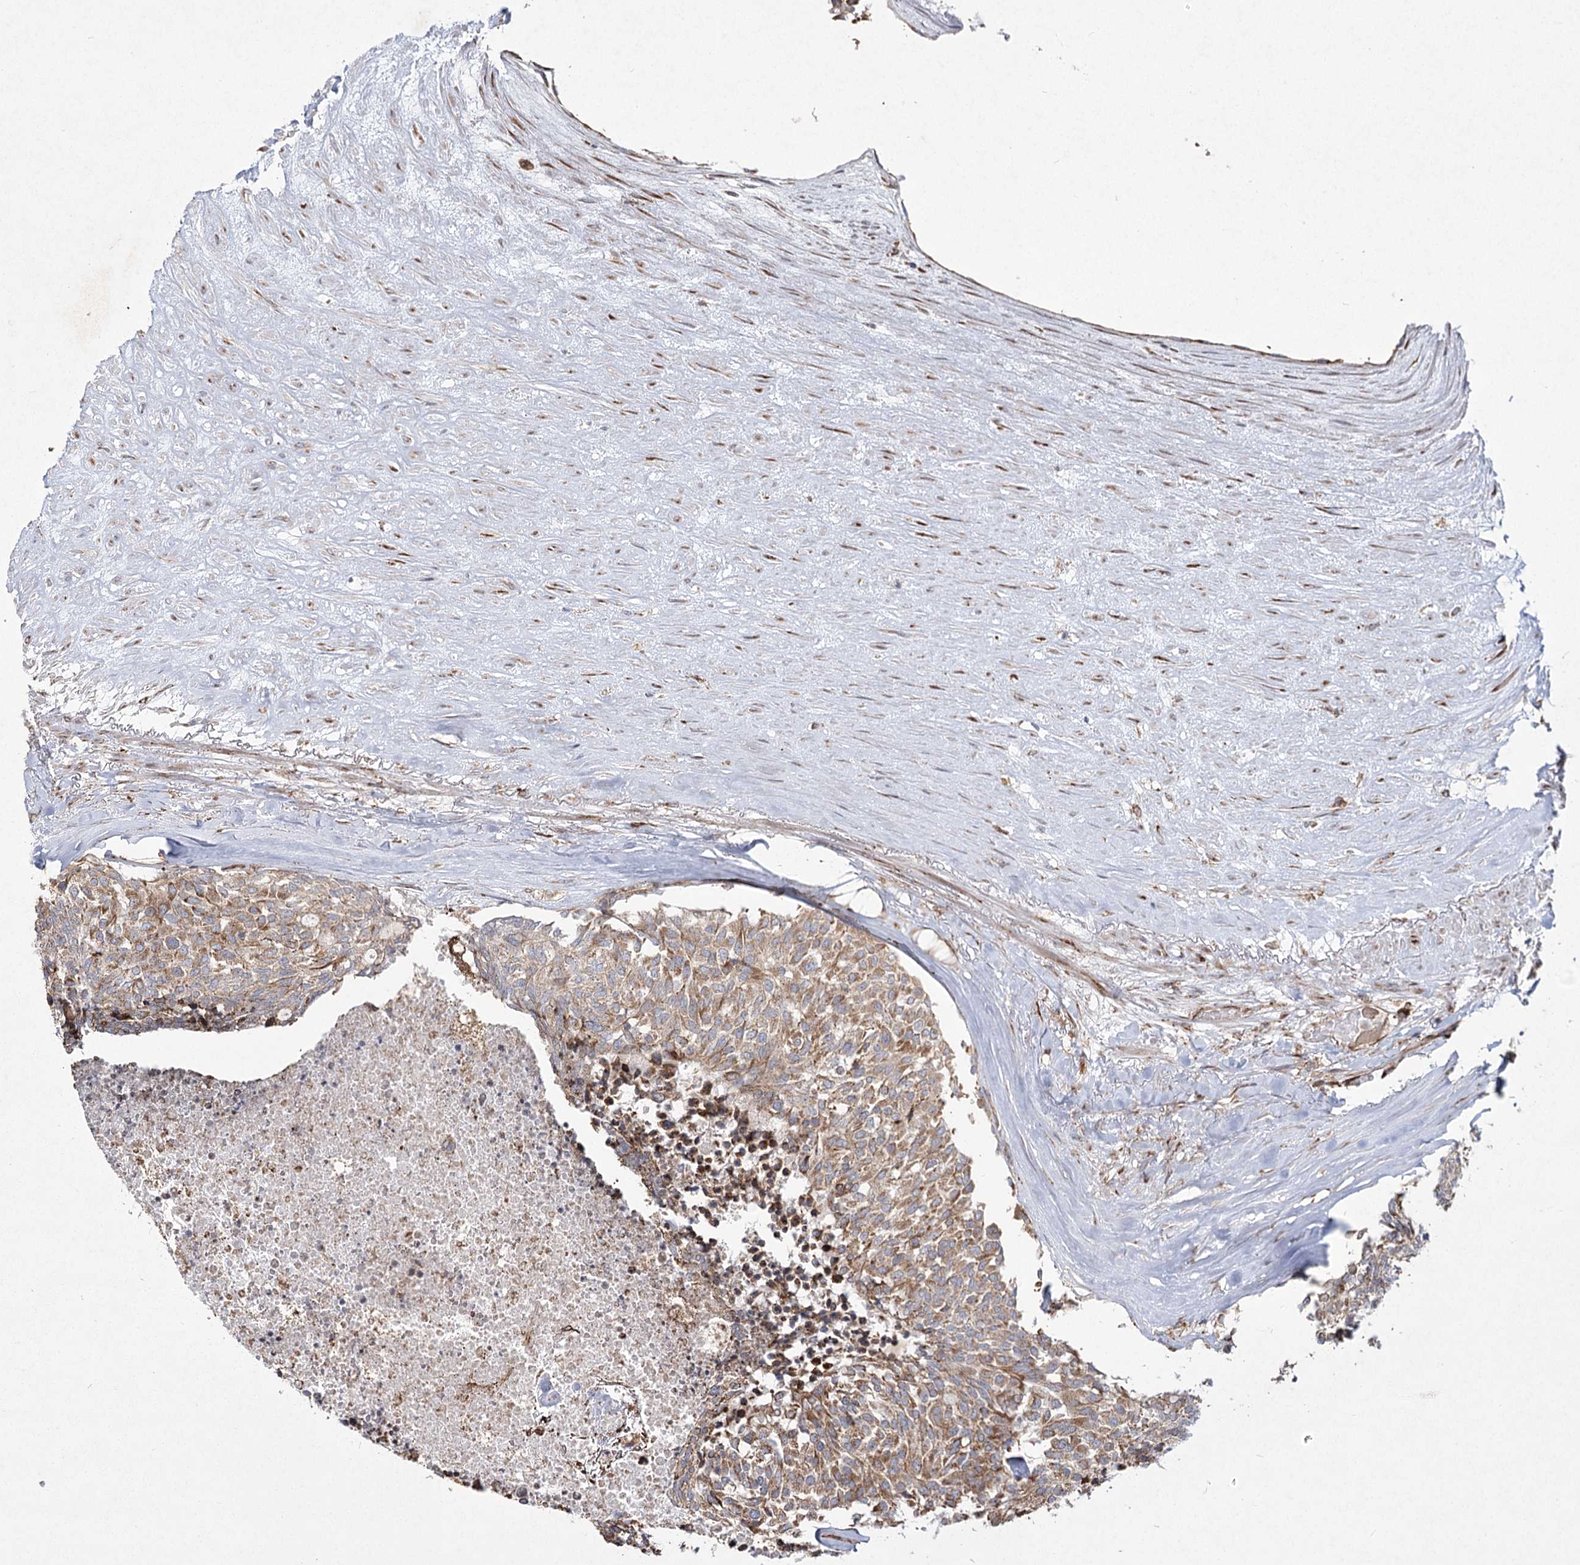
{"staining": {"intensity": "moderate", "quantity": ">75%", "location": "cytoplasmic/membranous"}, "tissue": "carcinoid", "cell_type": "Tumor cells", "image_type": "cancer", "snomed": [{"axis": "morphology", "description": "Carcinoid, malignant, NOS"}, {"axis": "topography", "description": "Pancreas"}], "caption": "Tumor cells show moderate cytoplasmic/membranous staining in approximately >75% of cells in carcinoid (malignant). Nuclei are stained in blue.", "gene": "NHLRC2", "patient": {"sex": "female", "age": 54}}